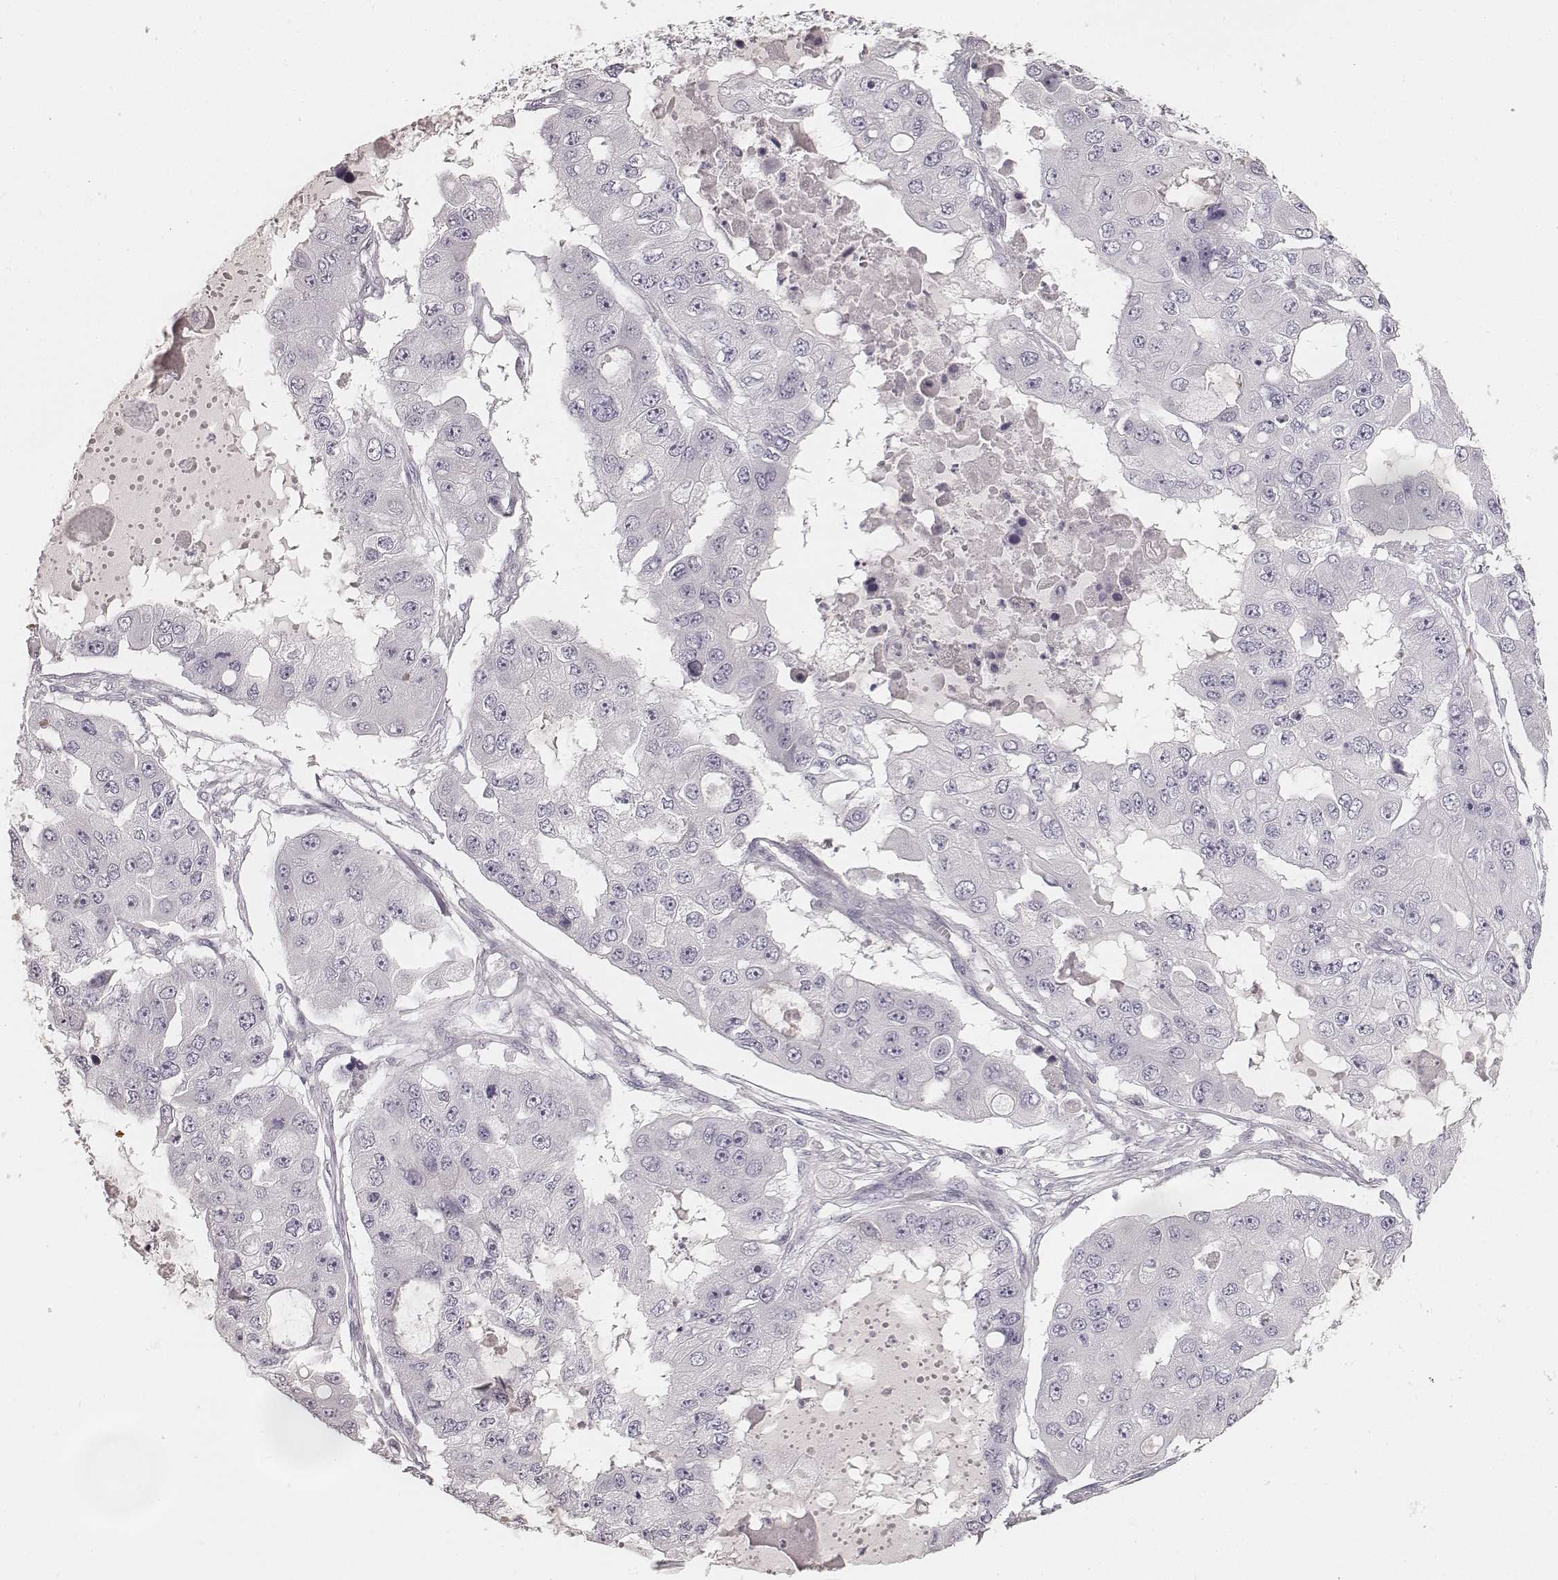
{"staining": {"intensity": "negative", "quantity": "none", "location": "none"}, "tissue": "ovarian cancer", "cell_type": "Tumor cells", "image_type": "cancer", "snomed": [{"axis": "morphology", "description": "Cystadenocarcinoma, serous, NOS"}, {"axis": "topography", "description": "Ovary"}], "caption": "This is an IHC photomicrograph of human ovarian cancer. There is no positivity in tumor cells.", "gene": "KRT31", "patient": {"sex": "female", "age": 56}}